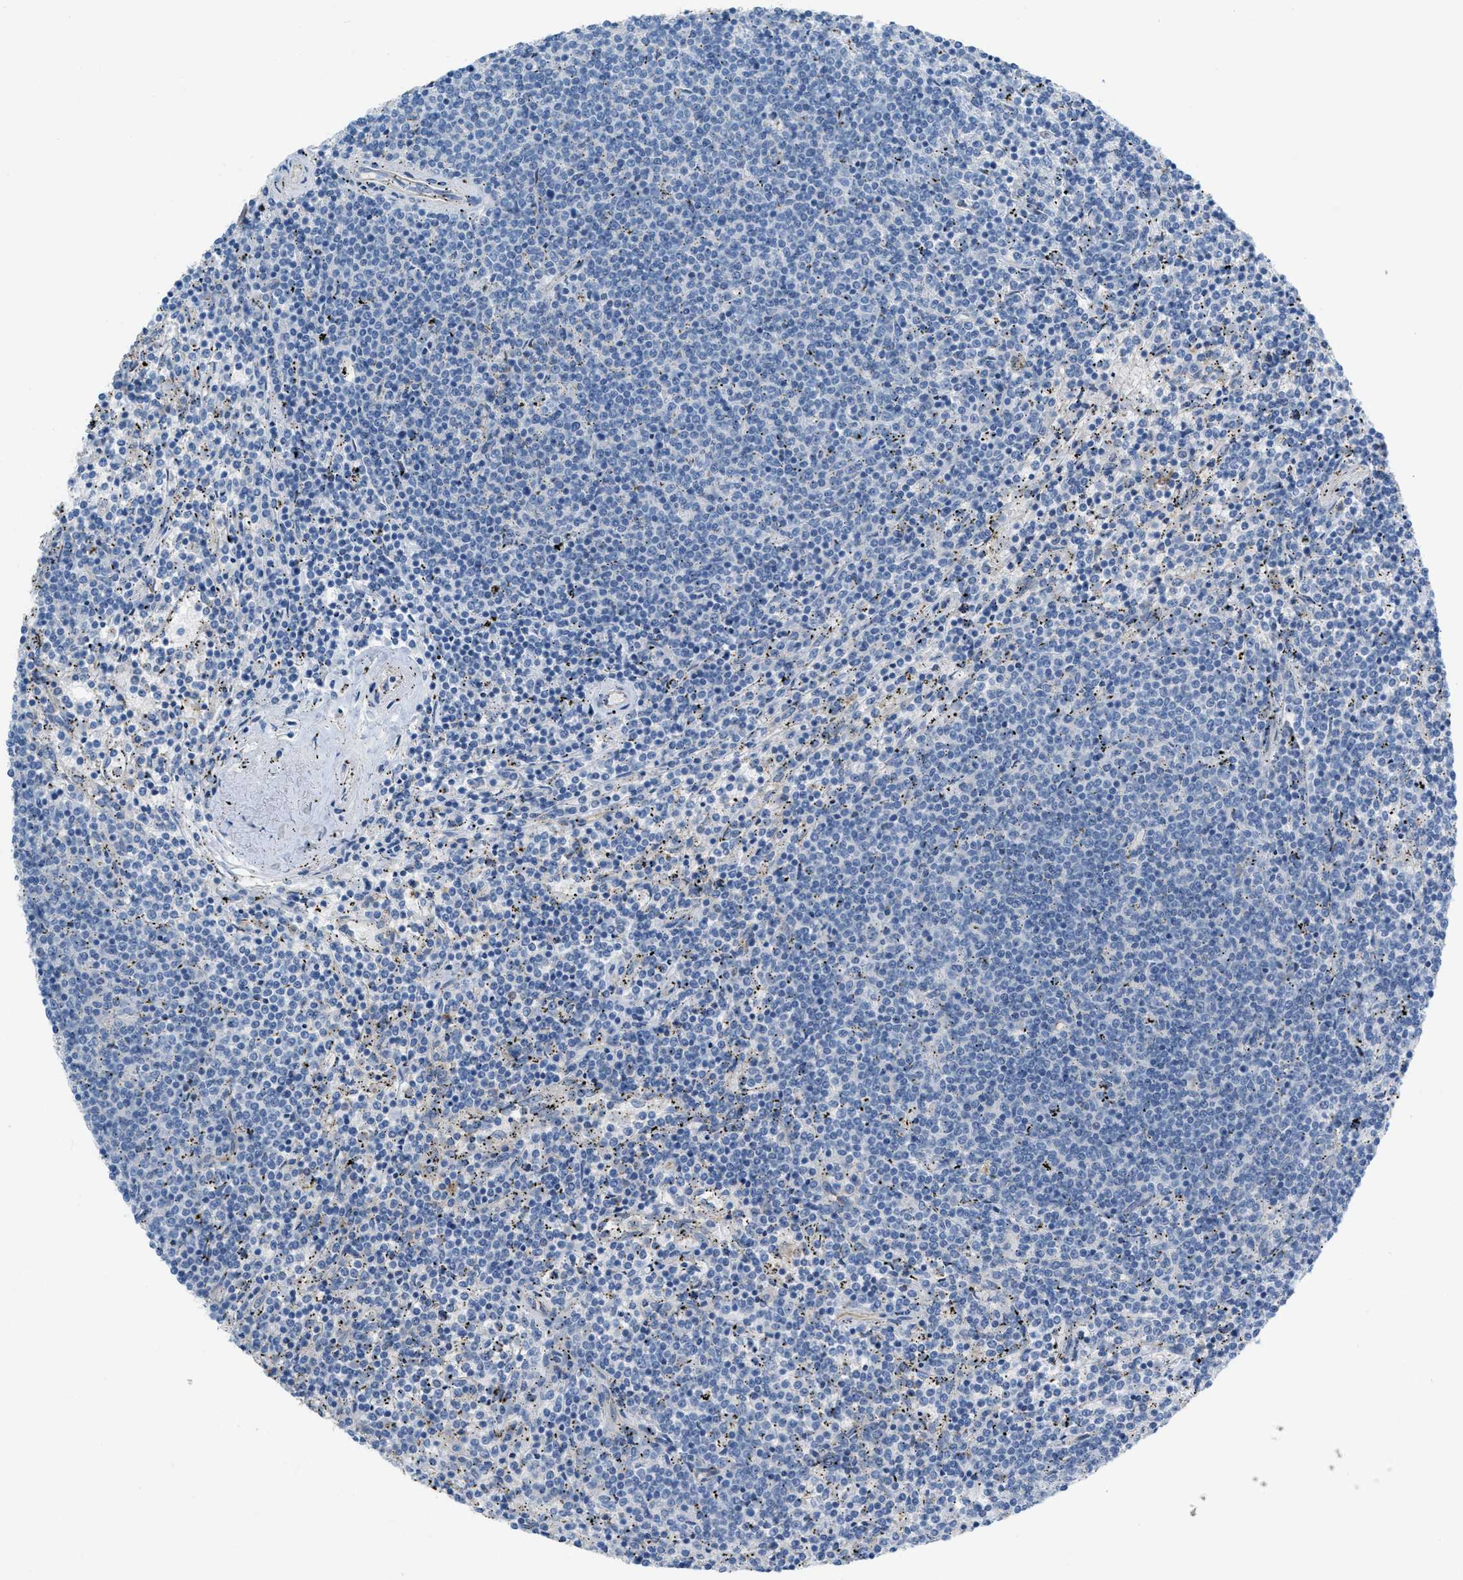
{"staining": {"intensity": "negative", "quantity": "none", "location": "none"}, "tissue": "lymphoma", "cell_type": "Tumor cells", "image_type": "cancer", "snomed": [{"axis": "morphology", "description": "Malignant lymphoma, non-Hodgkin's type, Low grade"}, {"axis": "topography", "description": "Spleen"}], "caption": "Tumor cells are negative for protein expression in human low-grade malignant lymphoma, non-Hodgkin's type.", "gene": "CRB3", "patient": {"sex": "female", "age": 50}}